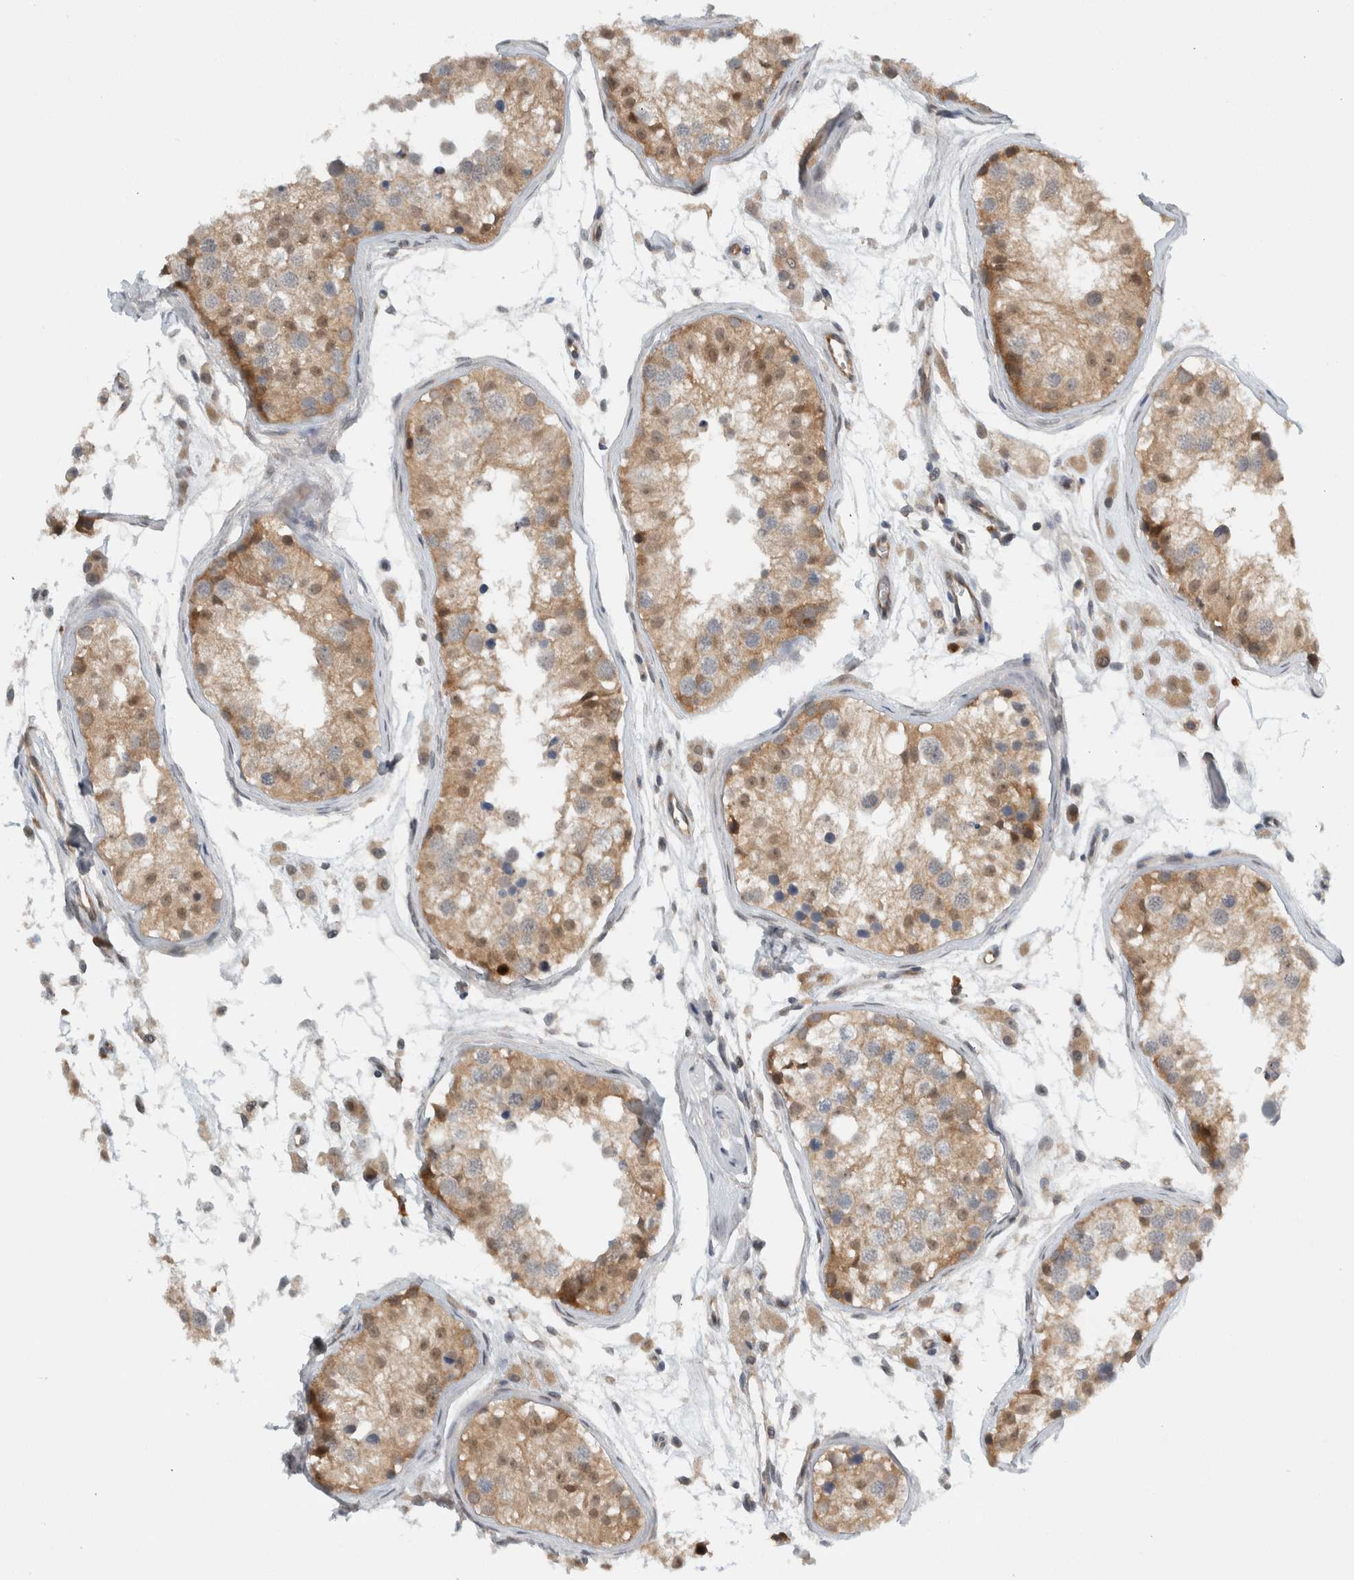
{"staining": {"intensity": "moderate", "quantity": ">75%", "location": "cytoplasmic/membranous"}, "tissue": "testis", "cell_type": "Cells in seminiferous ducts", "image_type": "normal", "snomed": [{"axis": "morphology", "description": "Normal tissue, NOS"}, {"axis": "morphology", "description": "Adenocarcinoma, metastatic, NOS"}, {"axis": "topography", "description": "Testis"}], "caption": "The image demonstrates immunohistochemical staining of normal testis. There is moderate cytoplasmic/membranous expression is appreciated in about >75% of cells in seminiferous ducts.", "gene": "CCDC43", "patient": {"sex": "male", "age": 26}}